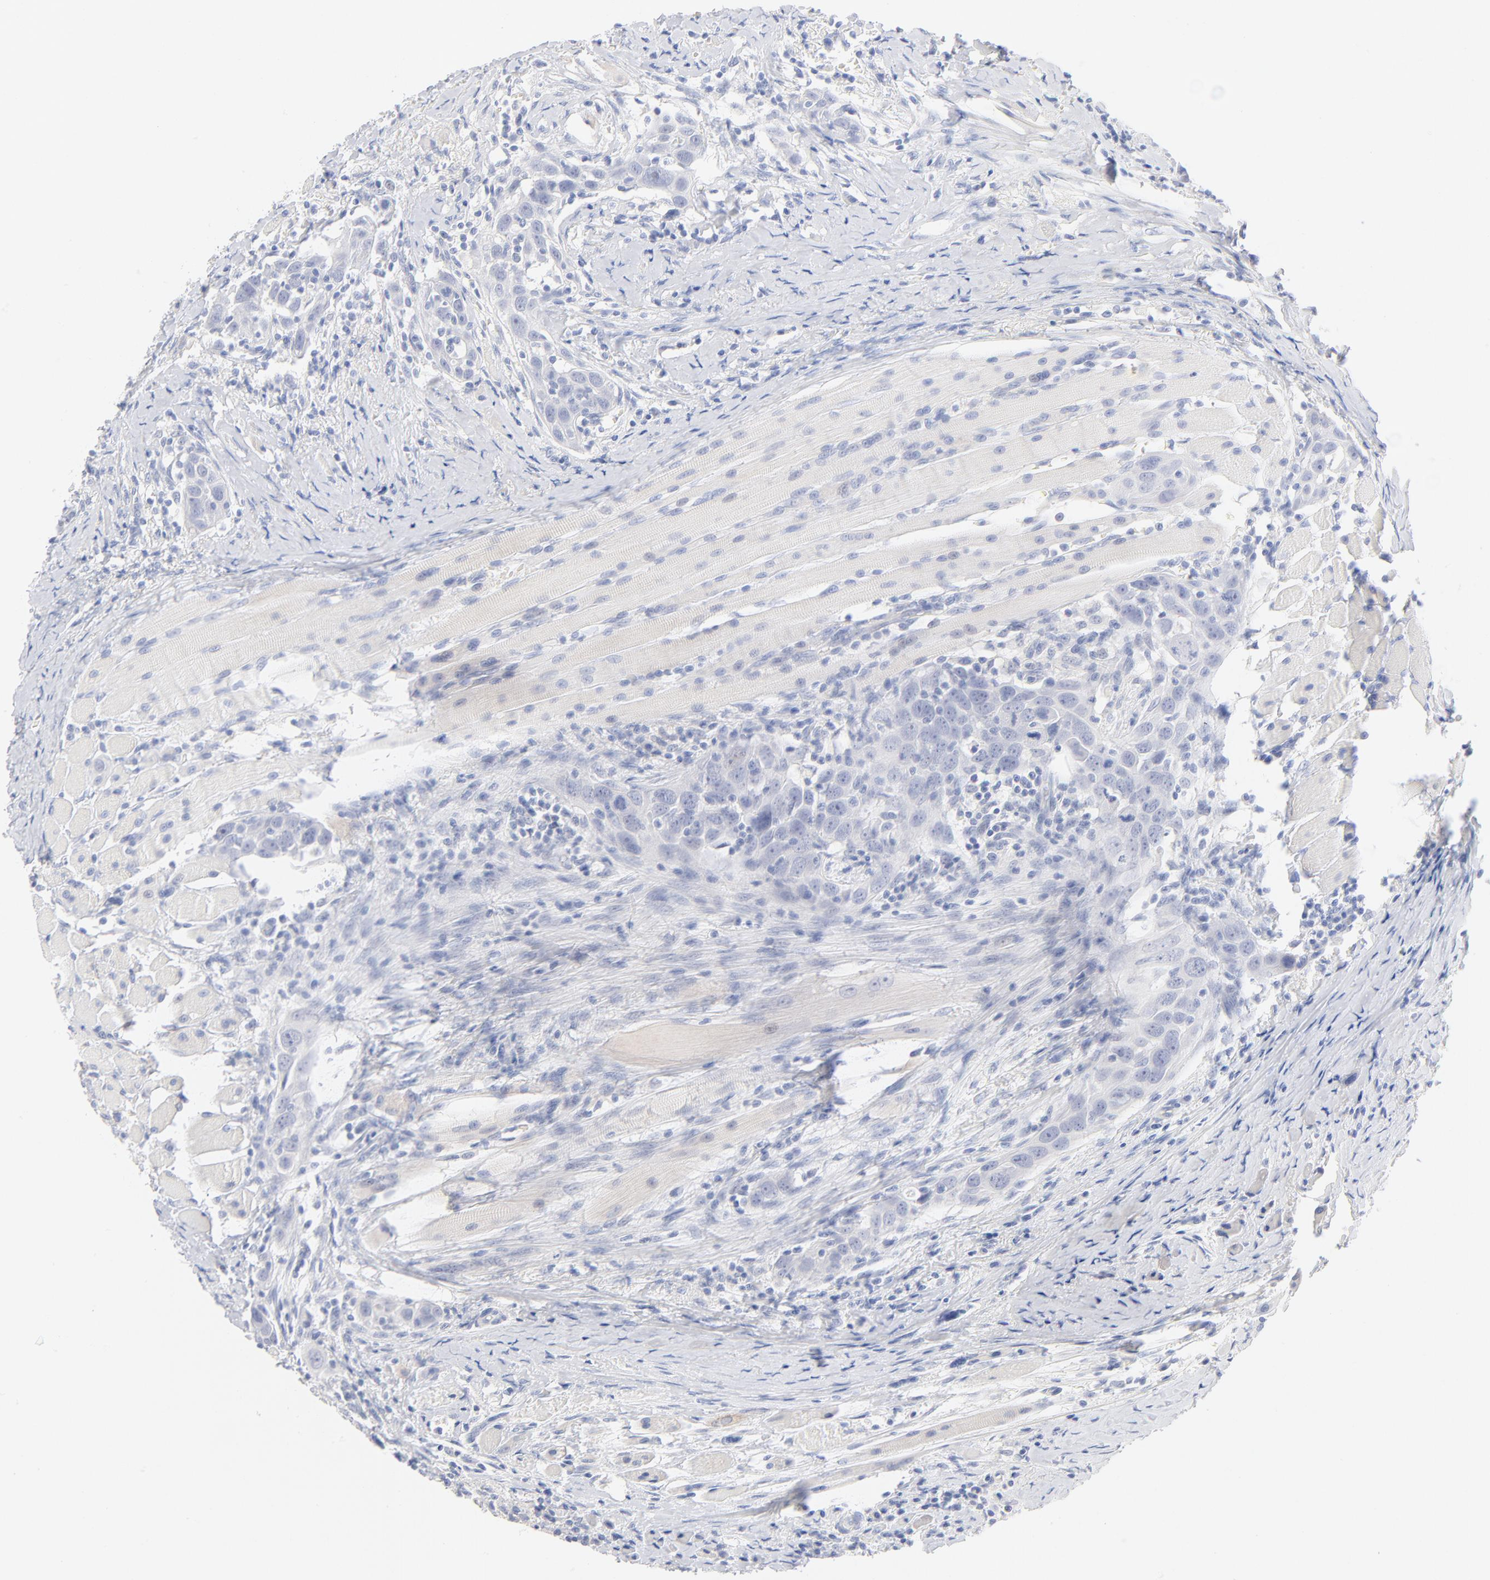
{"staining": {"intensity": "negative", "quantity": "none", "location": "none"}, "tissue": "head and neck cancer", "cell_type": "Tumor cells", "image_type": "cancer", "snomed": [{"axis": "morphology", "description": "Squamous cell carcinoma, NOS"}, {"axis": "topography", "description": "Oral tissue"}, {"axis": "topography", "description": "Head-Neck"}], "caption": "High magnification brightfield microscopy of head and neck squamous cell carcinoma stained with DAB (brown) and counterstained with hematoxylin (blue): tumor cells show no significant staining. (DAB immunohistochemistry visualized using brightfield microscopy, high magnification).", "gene": "ONECUT1", "patient": {"sex": "female", "age": 50}}